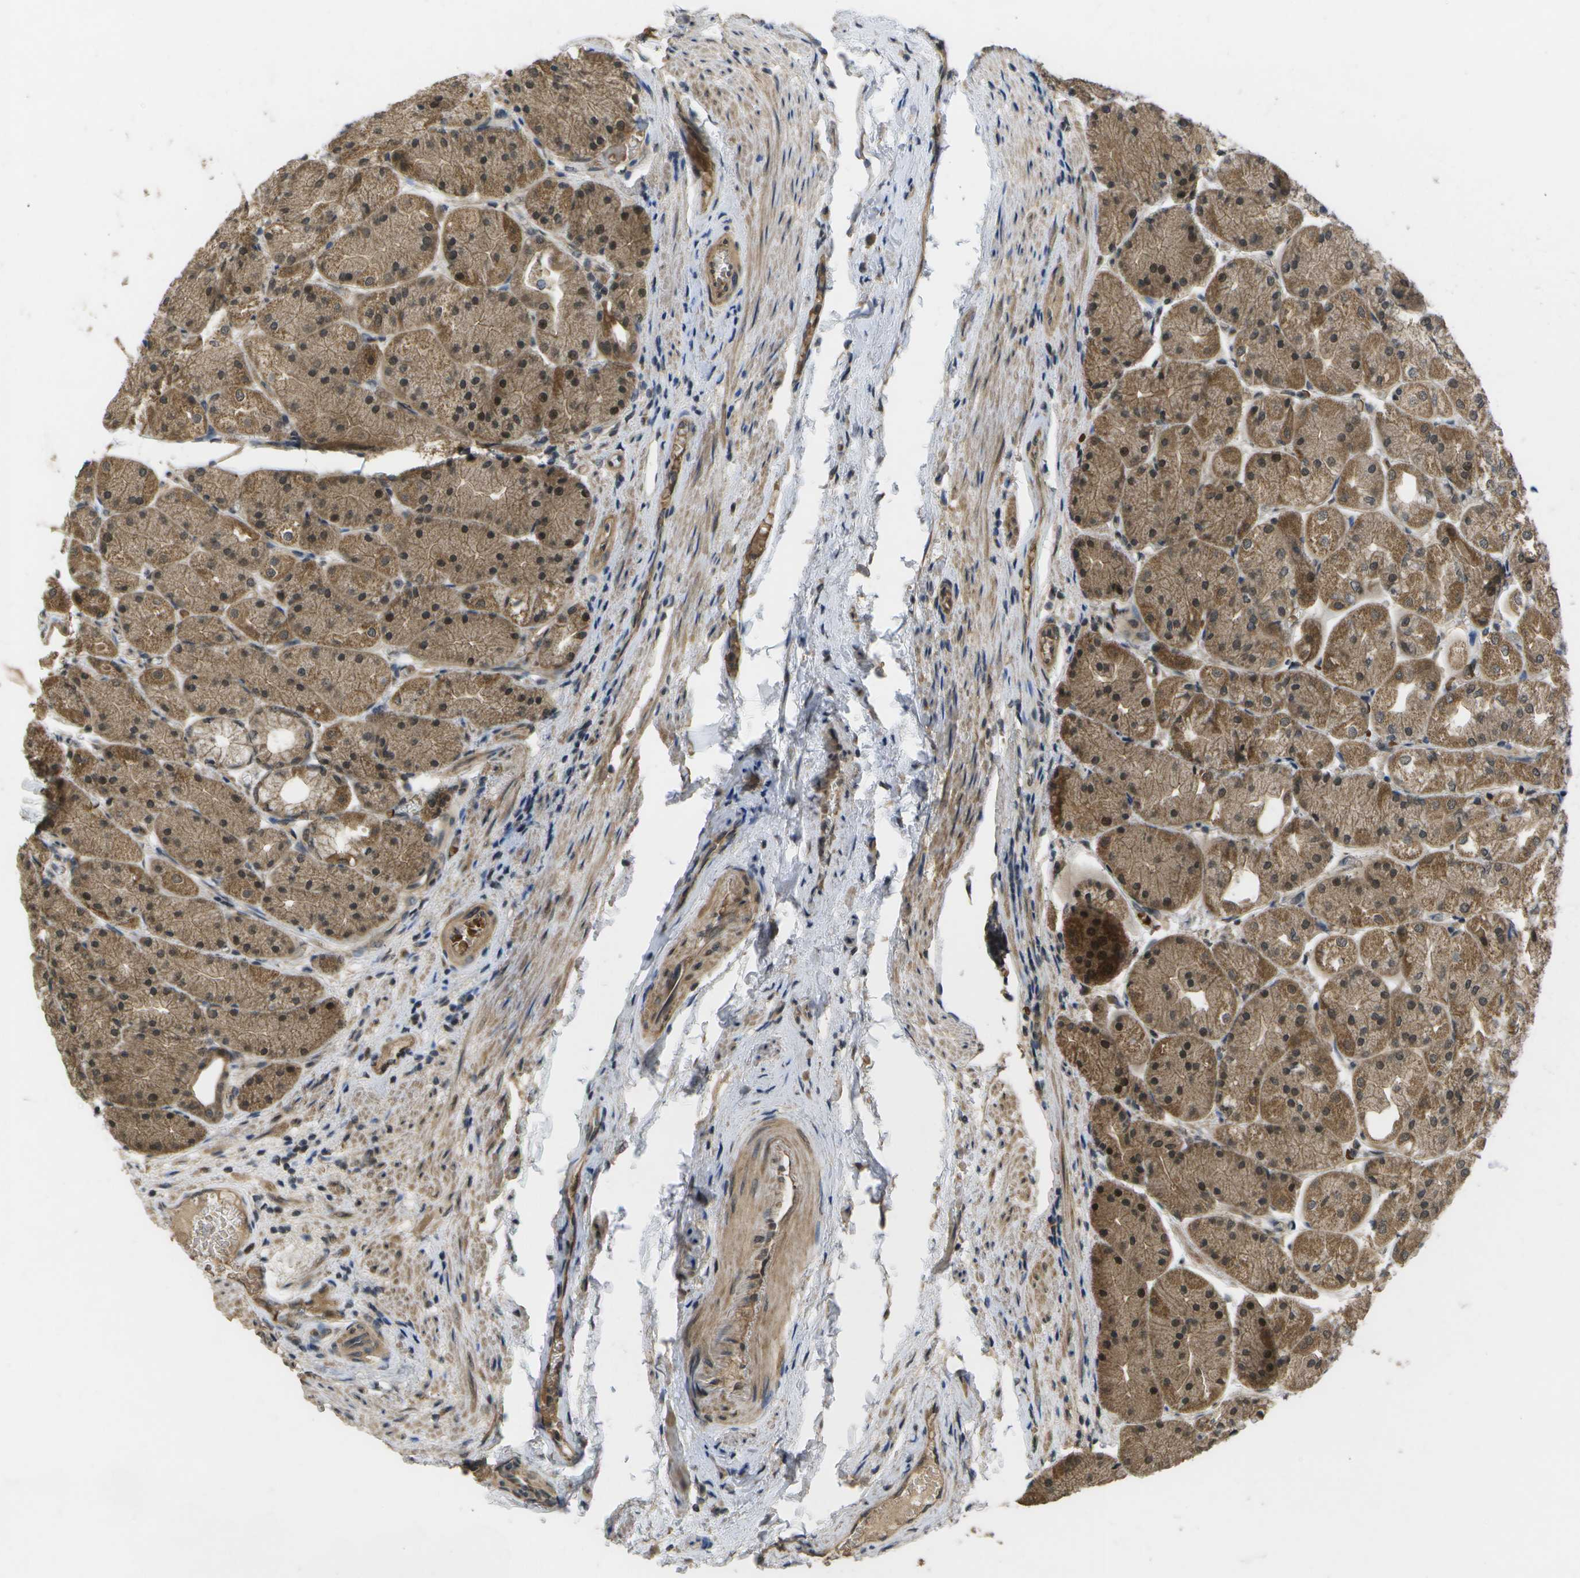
{"staining": {"intensity": "moderate", "quantity": ">75%", "location": "cytoplasmic/membranous,nuclear"}, "tissue": "stomach", "cell_type": "Glandular cells", "image_type": "normal", "snomed": [{"axis": "morphology", "description": "Normal tissue, NOS"}, {"axis": "topography", "description": "Stomach, upper"}], "caption": "Normal stomach was stained to show a protein in brown. There is medium levels of moderate cytoplasmic/membranous,nuclear expression in approximately >75% of glandular cells. The staining was performed using DAB, with brown indicating positive protein expression. Nuclei are stained blue with hematoxylin.", "gene": "ALAS1", "patient": {"sex": "male", "age": 72}}